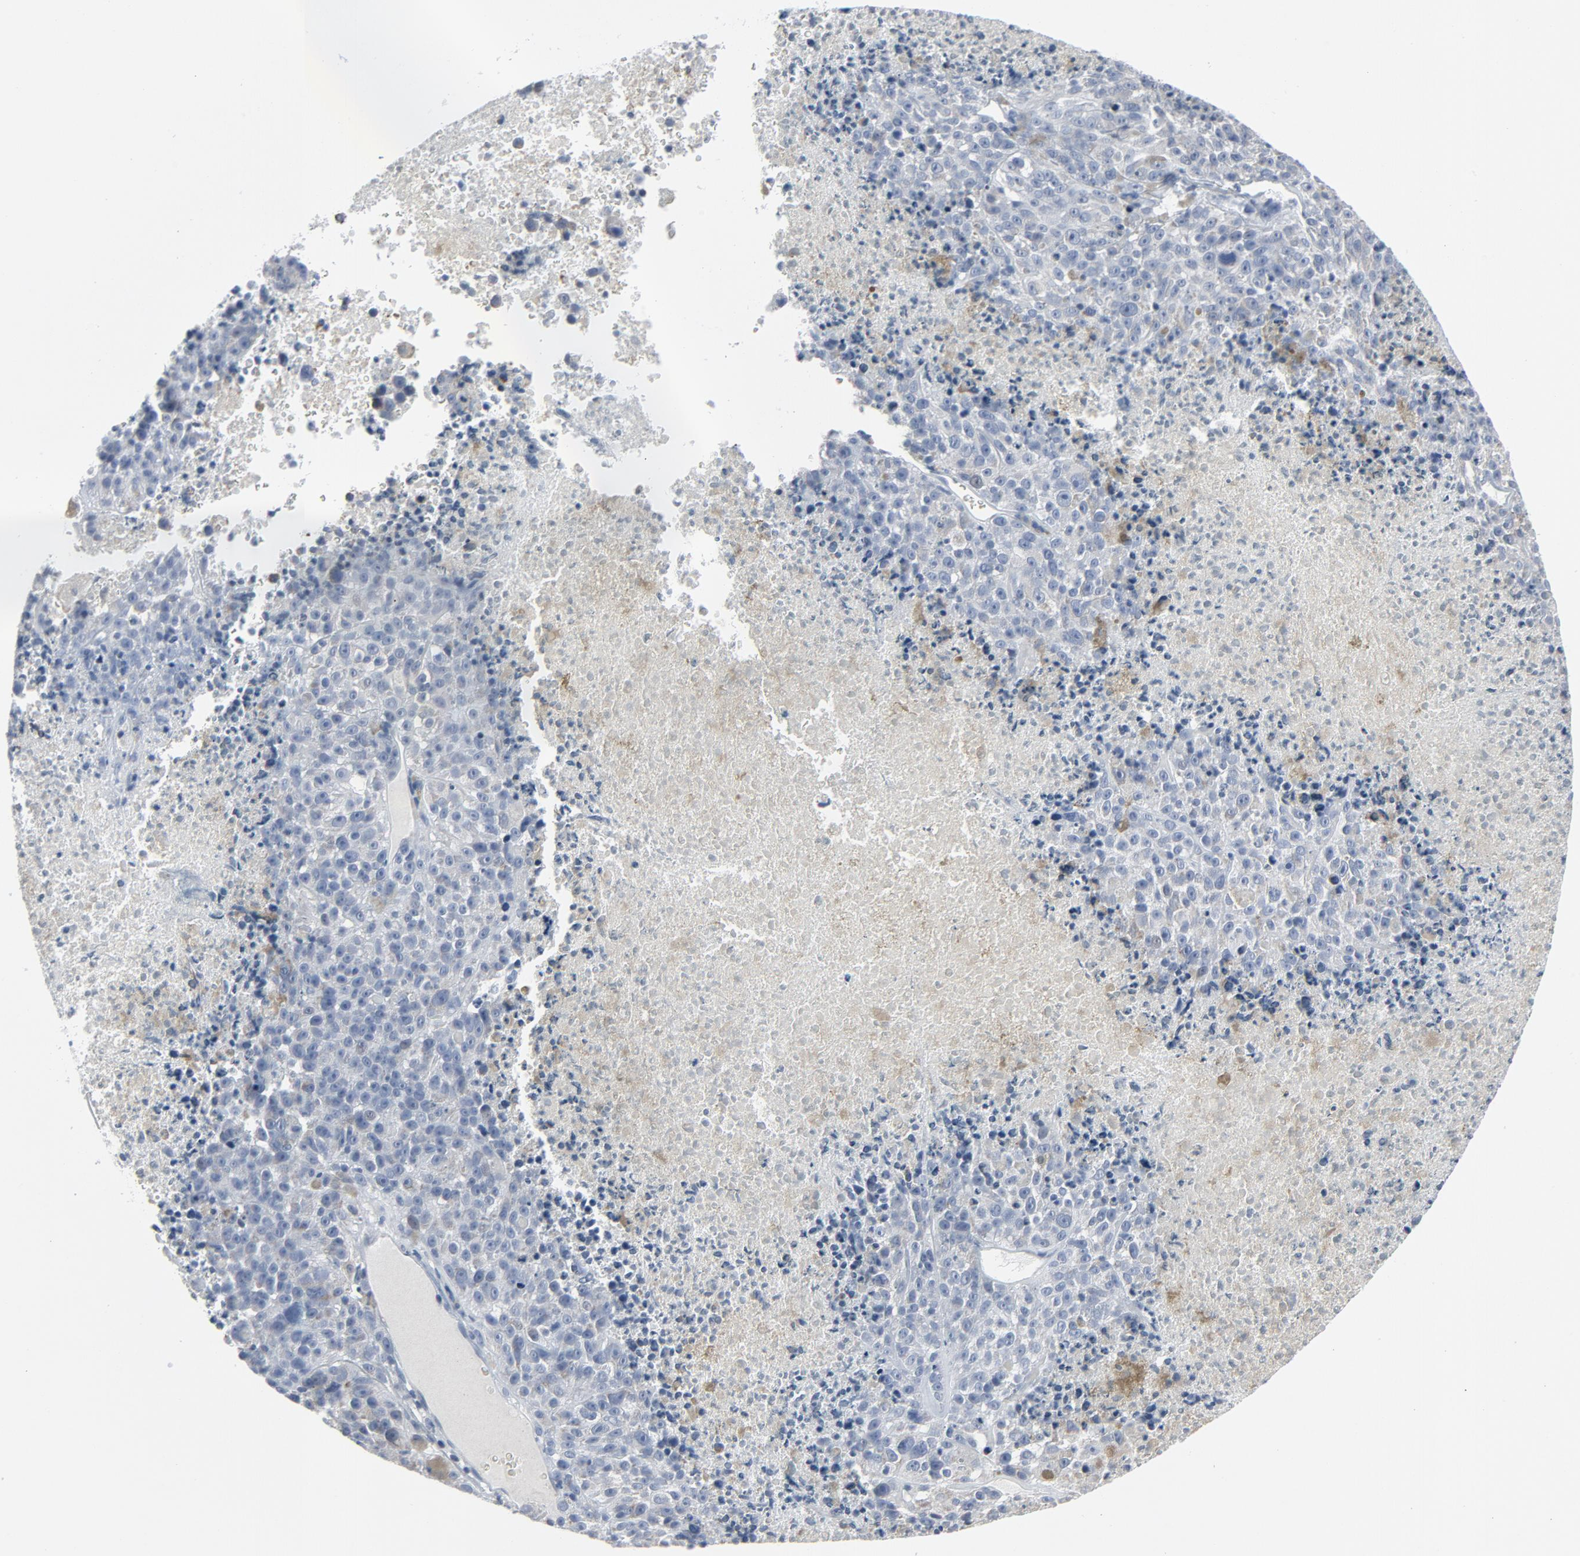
{"staining": {"intensity": "negative", "quantity": "none", "location": "none"}, "tissue": "melanoma", "cell_type": "Tumor cells", "image_type": "cancer", "snomed": [{"axis": "morphology", "description": "Malignant melanoma, Metastatic site"}, {"axis": "topography", "description": "Cerebral cortex"}], "caption": "This is an immunohistochemistry photomicrograph of melanoma. There is no expression in tumor cells.", "gene": "GPX2", "patient": {"sex": "female", "age": 52}}